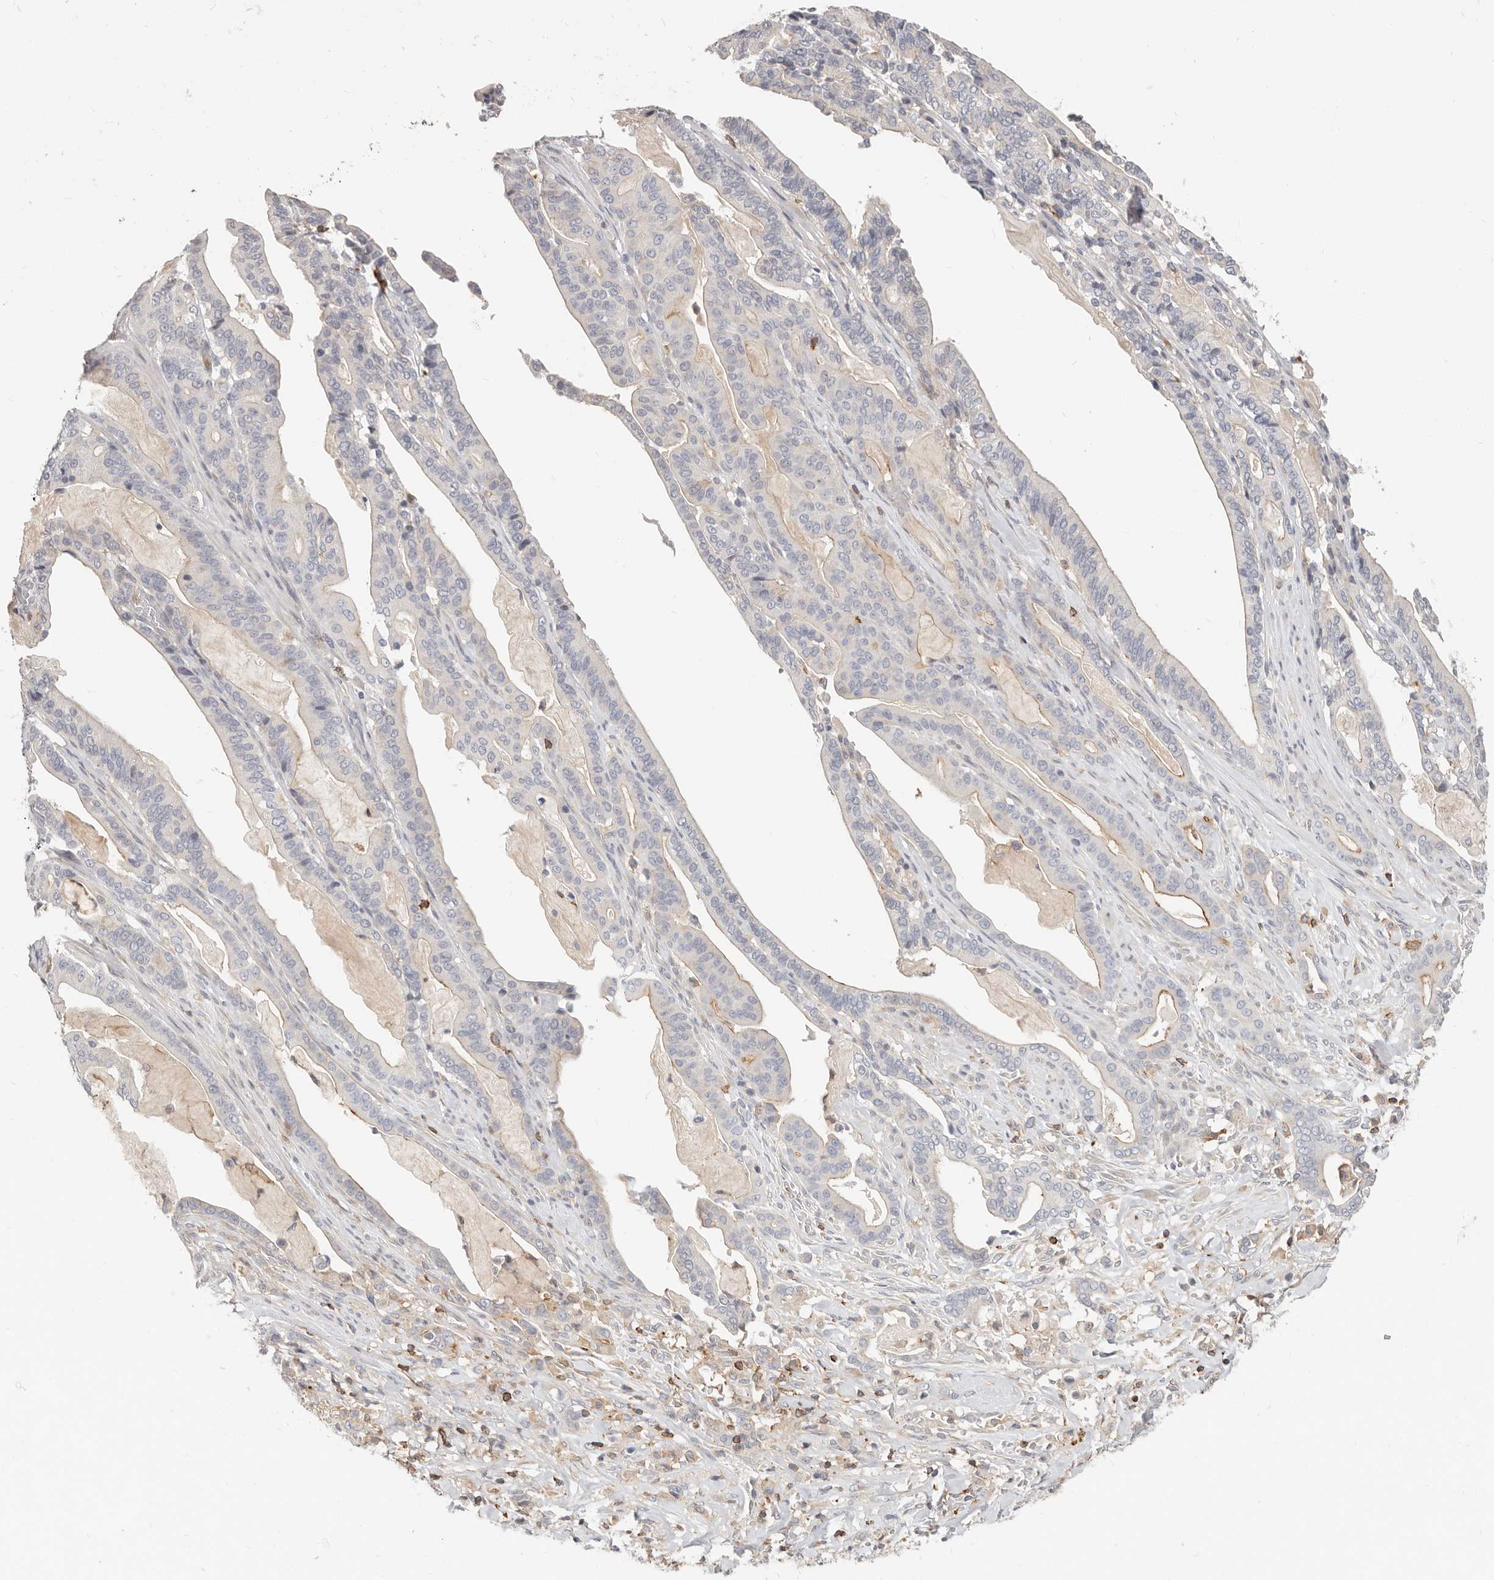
{"staining": {"intensity": "negative", "quantity": "none", "location": "none"}, "tissue": "pancreatic cancer", "cell_type": "Tumor cells", "image_type": "cancer", "snomed": [{"axis": "morphology", "description": "Adenocarcinoma, NOS"}, {"axis": "topography", "description": "Pancreas"}], "caption": "Tumor cells show no significant protein expression in adenocarcinoma (pancreatic).", "gene": "TMEM63B", "patient": {"sex": "male", "age": 63}}